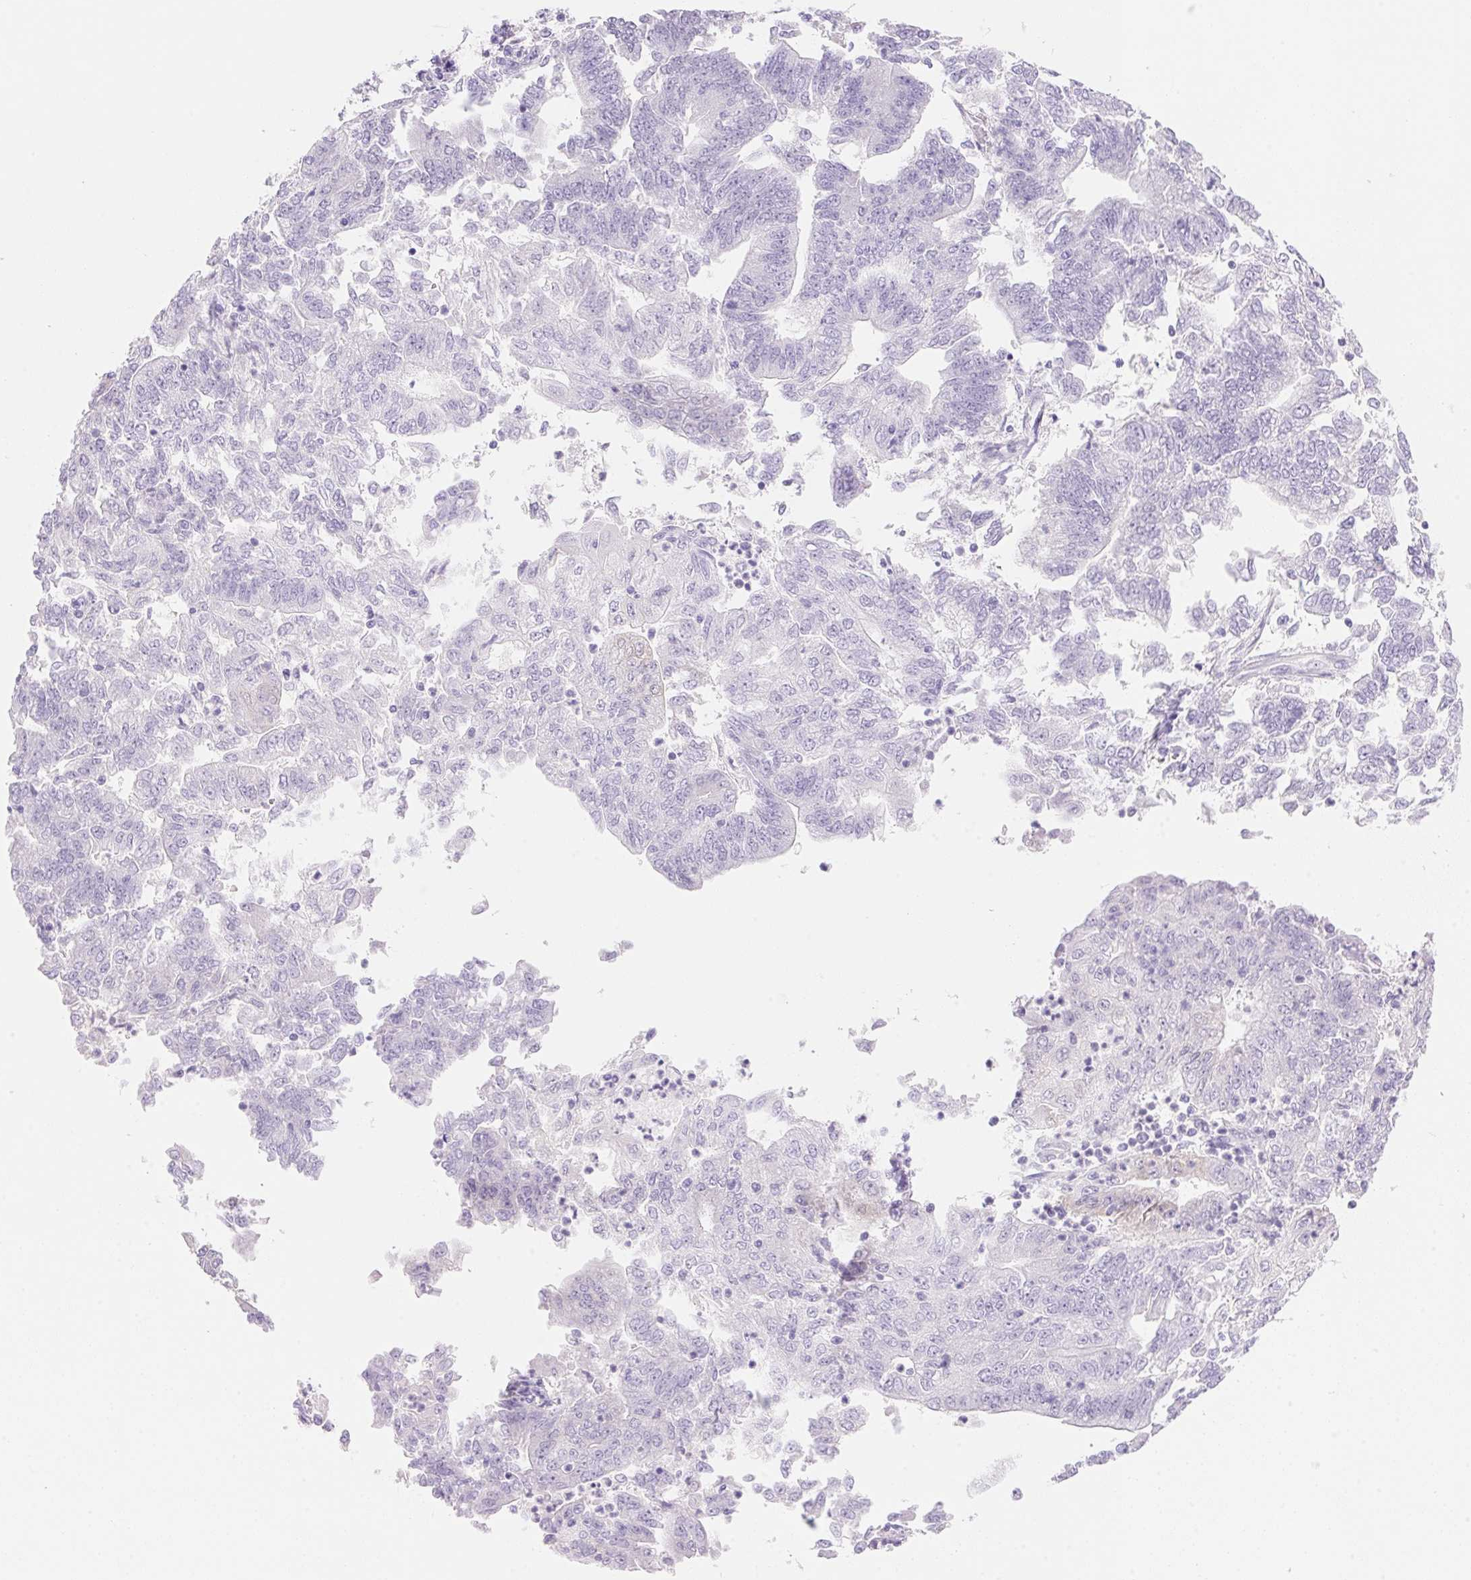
{"staining": {"intensity": "negative", "quantity": "none", "location": "none"}, "tissue": "endometrial cancer", "cell_type": "Tumor cells", "image_type": "cancer", "snomed": [{"axis": "morphology", "description": "Adenocarcinoma, NOS"}, {"axis": "topography", "description": "Endometrium"}], "caption": "High magnification brightfield microscopy of endometrial cancer stained with DAB (3,3'-diaminobenzidine) (brown) and counterstained with hematoxylin (blue): tumor cells show no significant staining.", "gene": "DHCR24", "patient": {"sex": "female", "age": 70}}